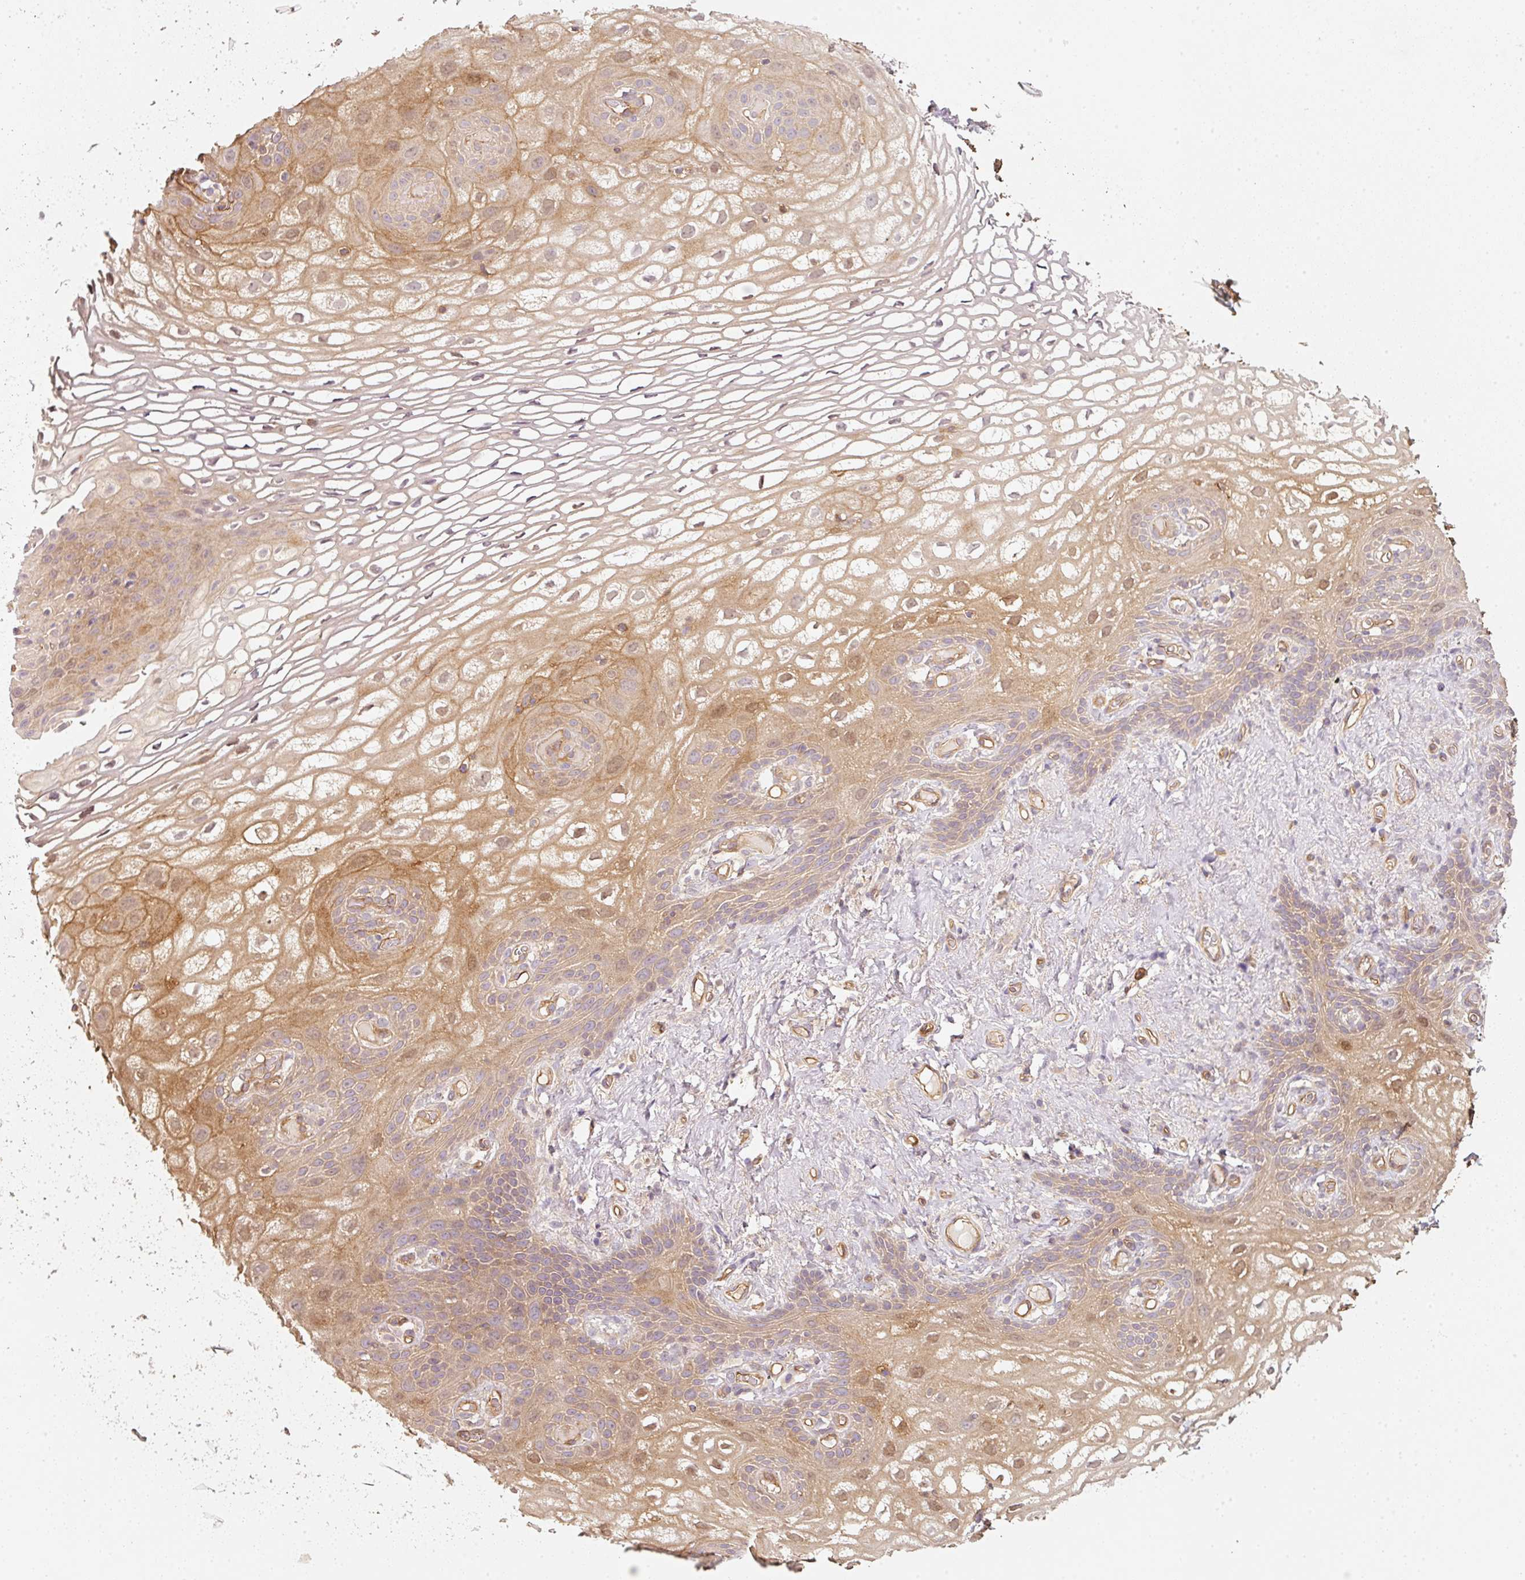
{"staining": {"intensity": "moderate", "quantity": ">75%", "location": "cytoplasmic/membranous,nuclear"}, "tissue": "vagina", "cell_type": "Squamous epithelial cells", "image_type": "normal", "snomed": [{"axis": "morphology", "description": "Normal tissue, NOS"}, {"axis": "topography", "description": "Vagina"}, {"axis": "topography", "description": "Peripheral nerve tissue"}], "caption": "Normal vagina was stained to show a protein in brown. There is medium levels of moderate cytoplasmic/membranous,nuclear positivity in about >75% of squamous epithelial cells. The staining was performed using DAB (3,3'-diaminobenzidine), with brown indicating positive protein expression. Nuclei are stained blue with hematoxylin.", "gene": "CEP95", "patient": {"sex": "female", "age": 71}}